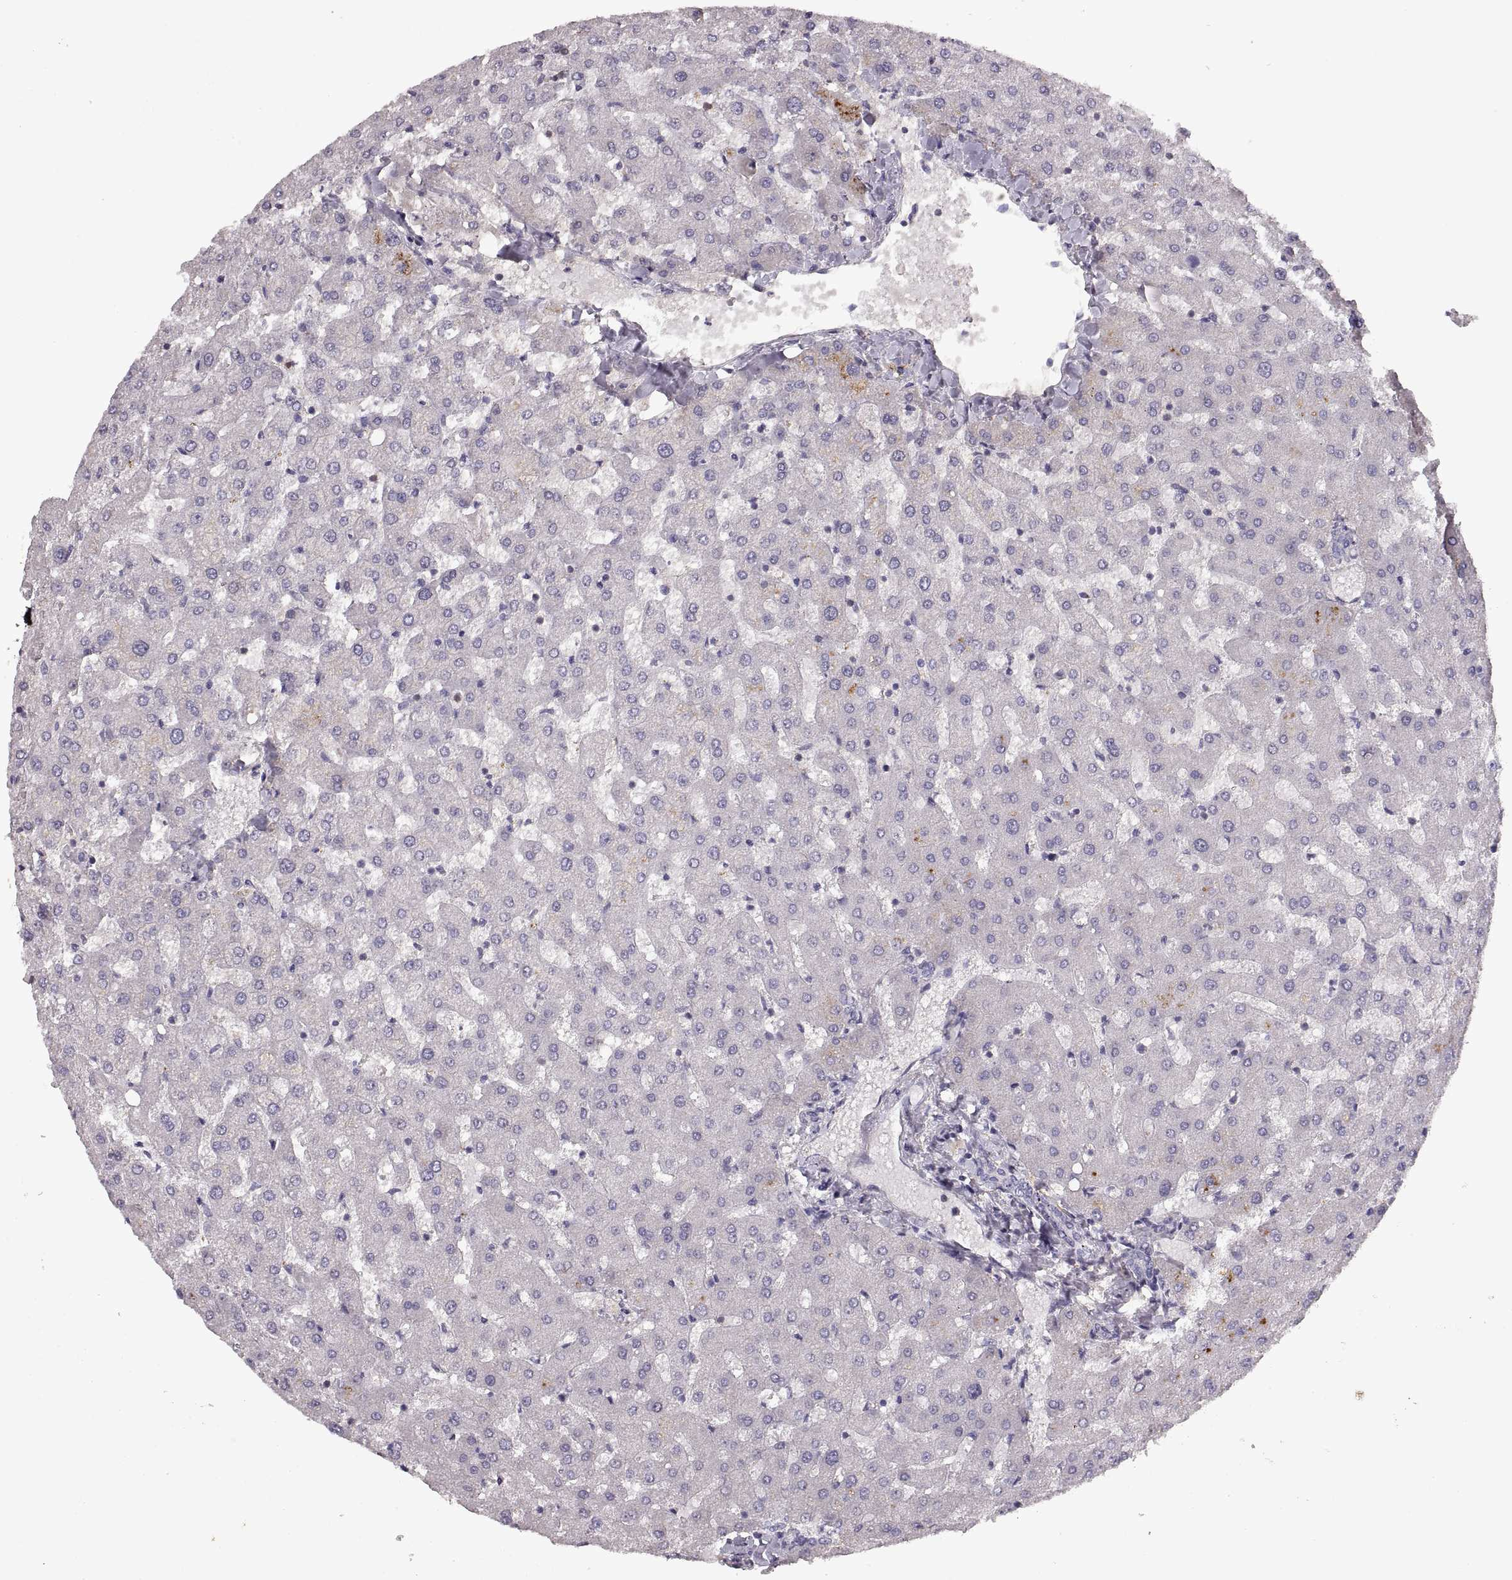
{"staining": {"intensity": "negative", "quantity": "none", "location": "none"}, "tissue": "liver", "cell_type": "Cholangiocytes", "image_type": "normal", "snomed": [{"axis": "morphology", "description": "Normal tissue, NOS"}, {"axis": "topography", "description": "Liver"}], "caption": "IHC photomicrograph of benign liver: human liver stained with DAB demonstrates no significant protein positivity in cholangiocytes. (Brightfield microscopy of DAB immunohistochemistry at high magnification).", "gene": "ADAM11", "patient": {"sex": "female", "age": 50}}